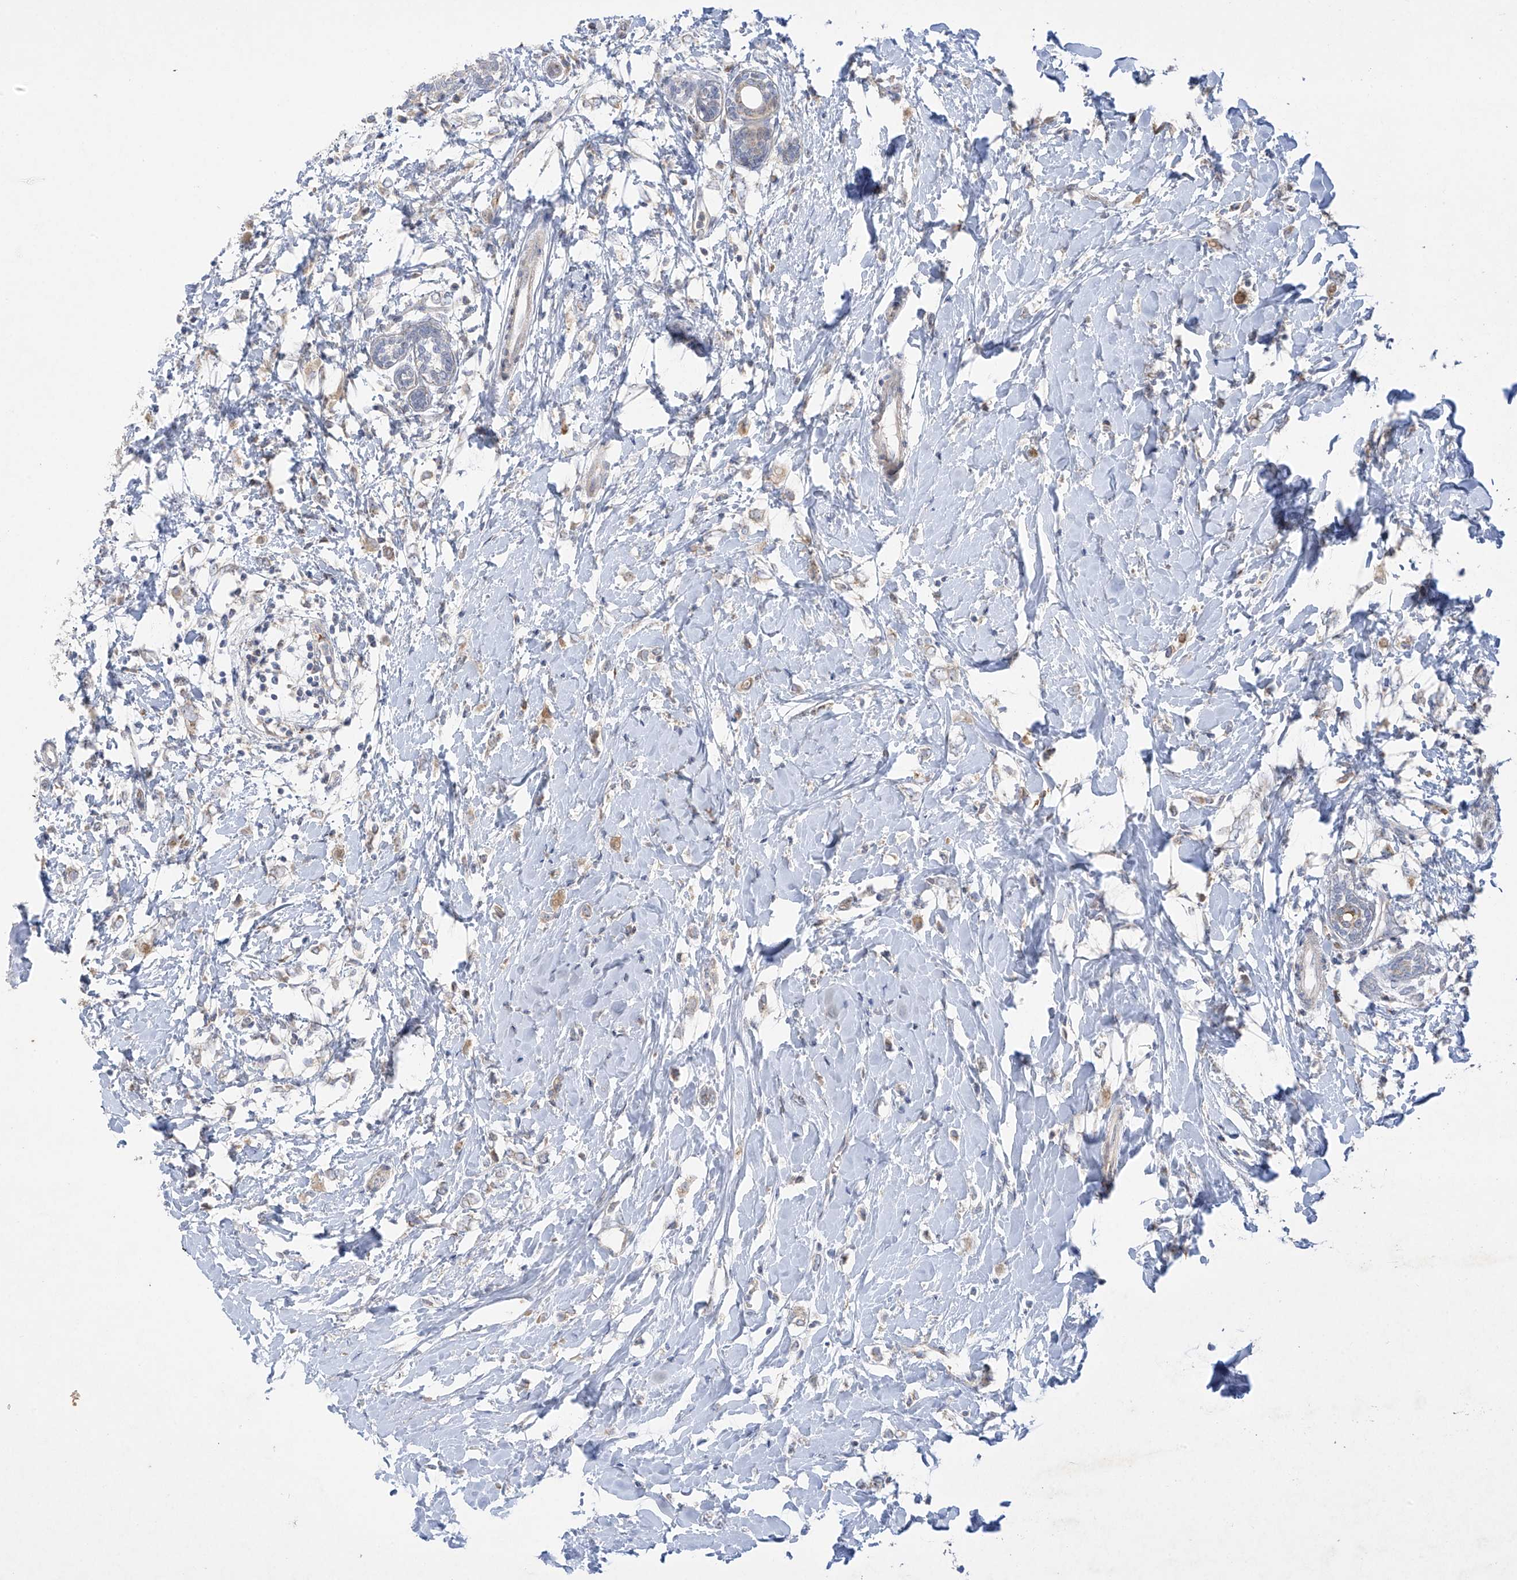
{"staining": {"intensity": "weak", "quantity": "<25%", "location": "cytoplasmic/membranous"}, "tissue": "breast cancer", "cell_type": "Tumor cells", "image_type": "cancer", "snomed": [{"axis": "morphology", "description": "Normal tissue, NOS"}, {"axis": "morphology", "description": "Lobular carcinoma"}, {"axis": "topography", "description": "Breast"}], "caption": "DAB immunohistochemical staining of breast cancer (lobular carcinoma) exhibits no significant positivity in tumor cells.", "gene": "METTL18", "patient": {"sex": "female", "age": 47}}